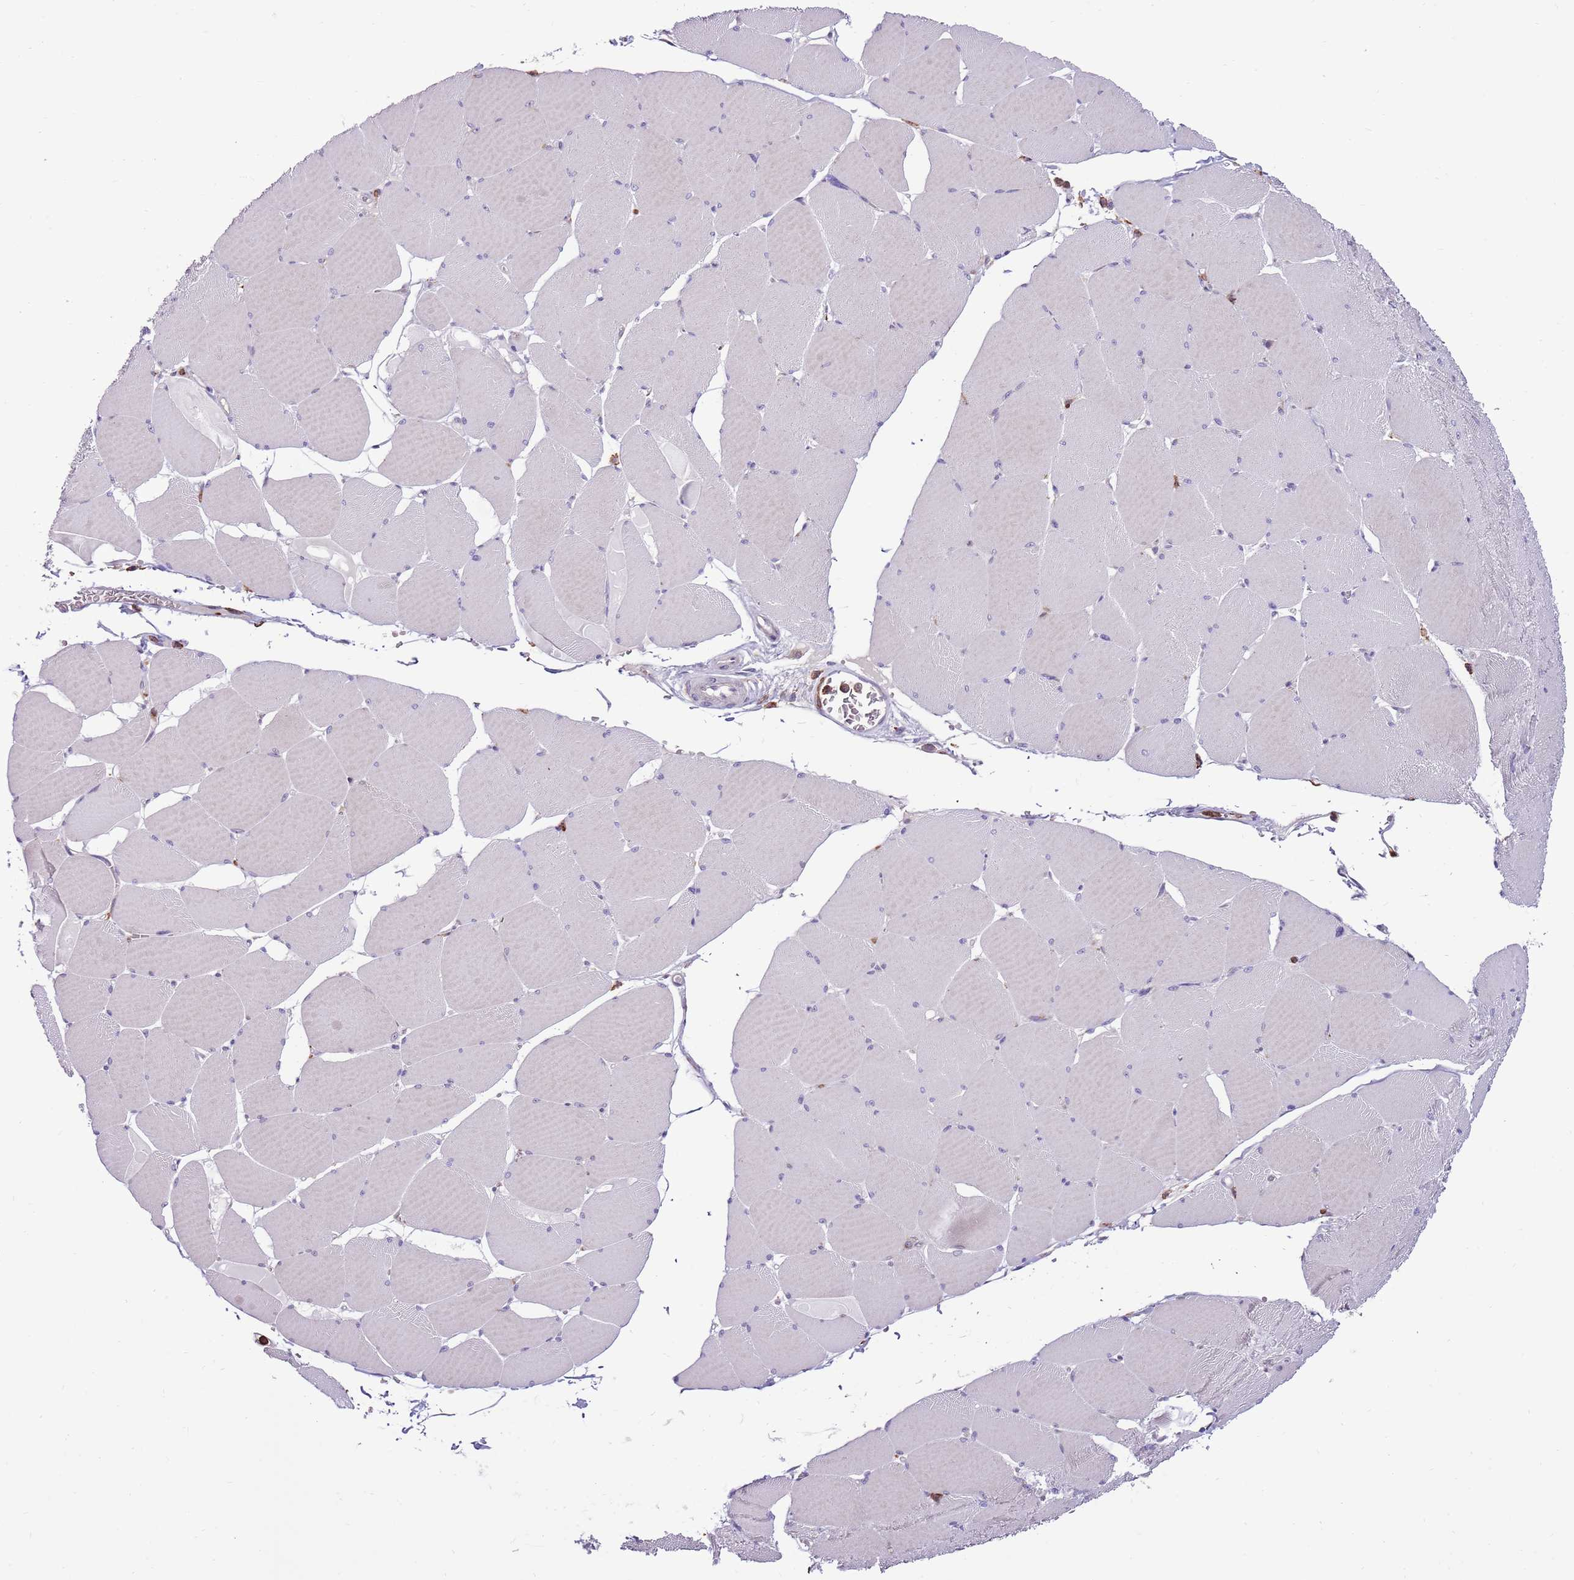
{"staining": {"intensity": "negative", "quantity": "none", "location": "none"}, "tissue": "skeletal muscle", "cell_type": "Myocytes", "image_type": "normal", "snomed": [{"axis": "morphology", "description": "Normal tissue, NOS"}, {"axis": "topography", "description": "Skeletal muscle"}, {"axis": "topography", "description": "Head-Neck"}], "caption": "Micrograph shows no protein staining in myocytes of unremarkable skeletal muscle. (IHC, brightfield microscopy, high magnification).", "gene": "ZSWIM1", "patient": {"sex": "male", "age": 66}}